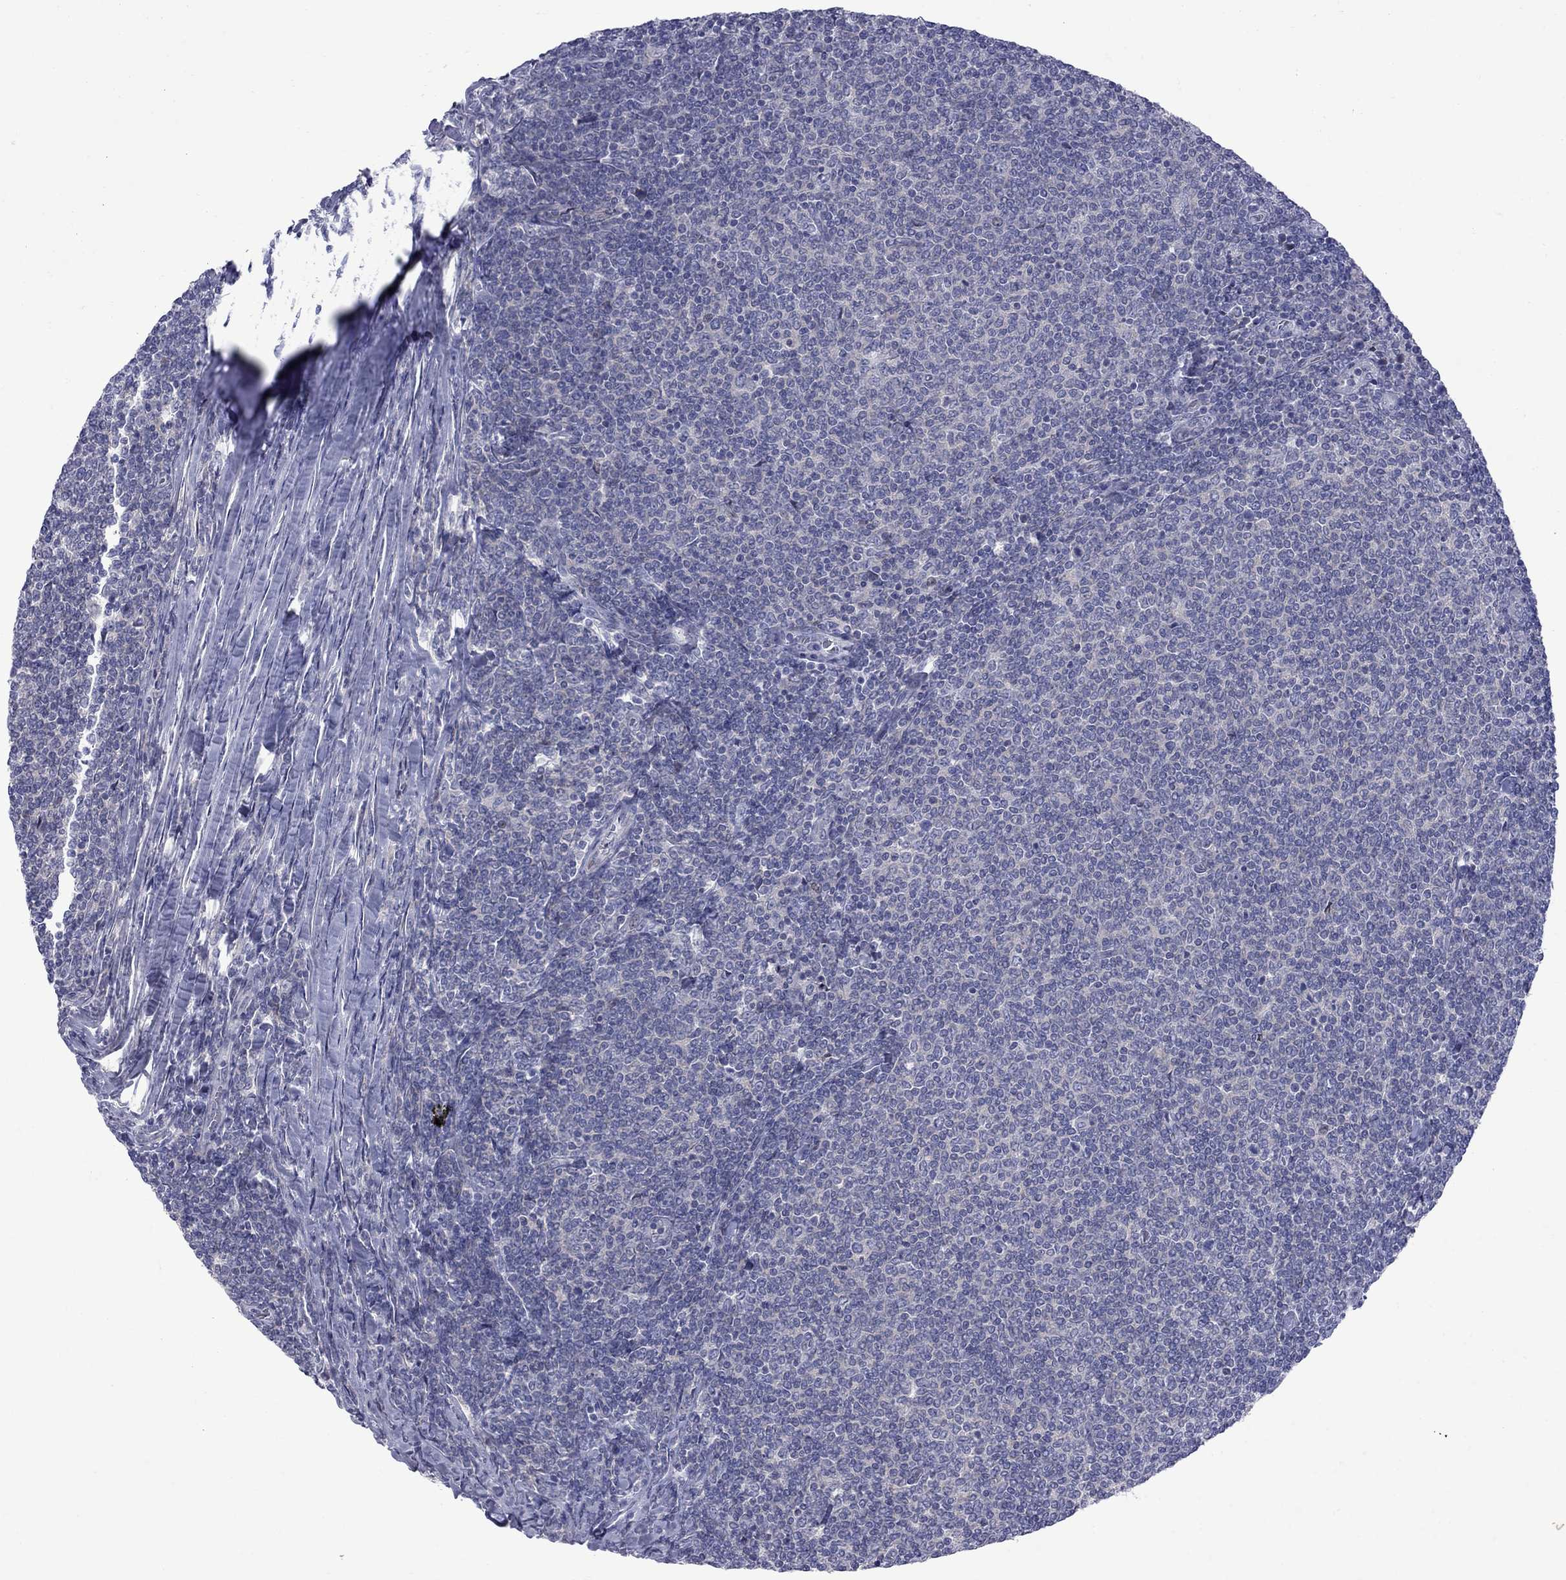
{"staining": {"intensity": "negative", "quantity": "none", "location": "none"}, "tissue": "lymphoma", "cell_type": "Tumor cells", "image_type": "cancer", "snomed": [{"axis": "morphology", "description": "Malignant lymphoma, non-Hodgkin's type, Low grade"}, {"axis": "topography", "description": "Lymph node"}], "caption": "Image shows no significant protein positivity in tumor cells of malignant lymphoma, non-Hodgkin's type (low-grade).", "gene": "NRARP", "patient": {"sex": "male", "age": 52}}